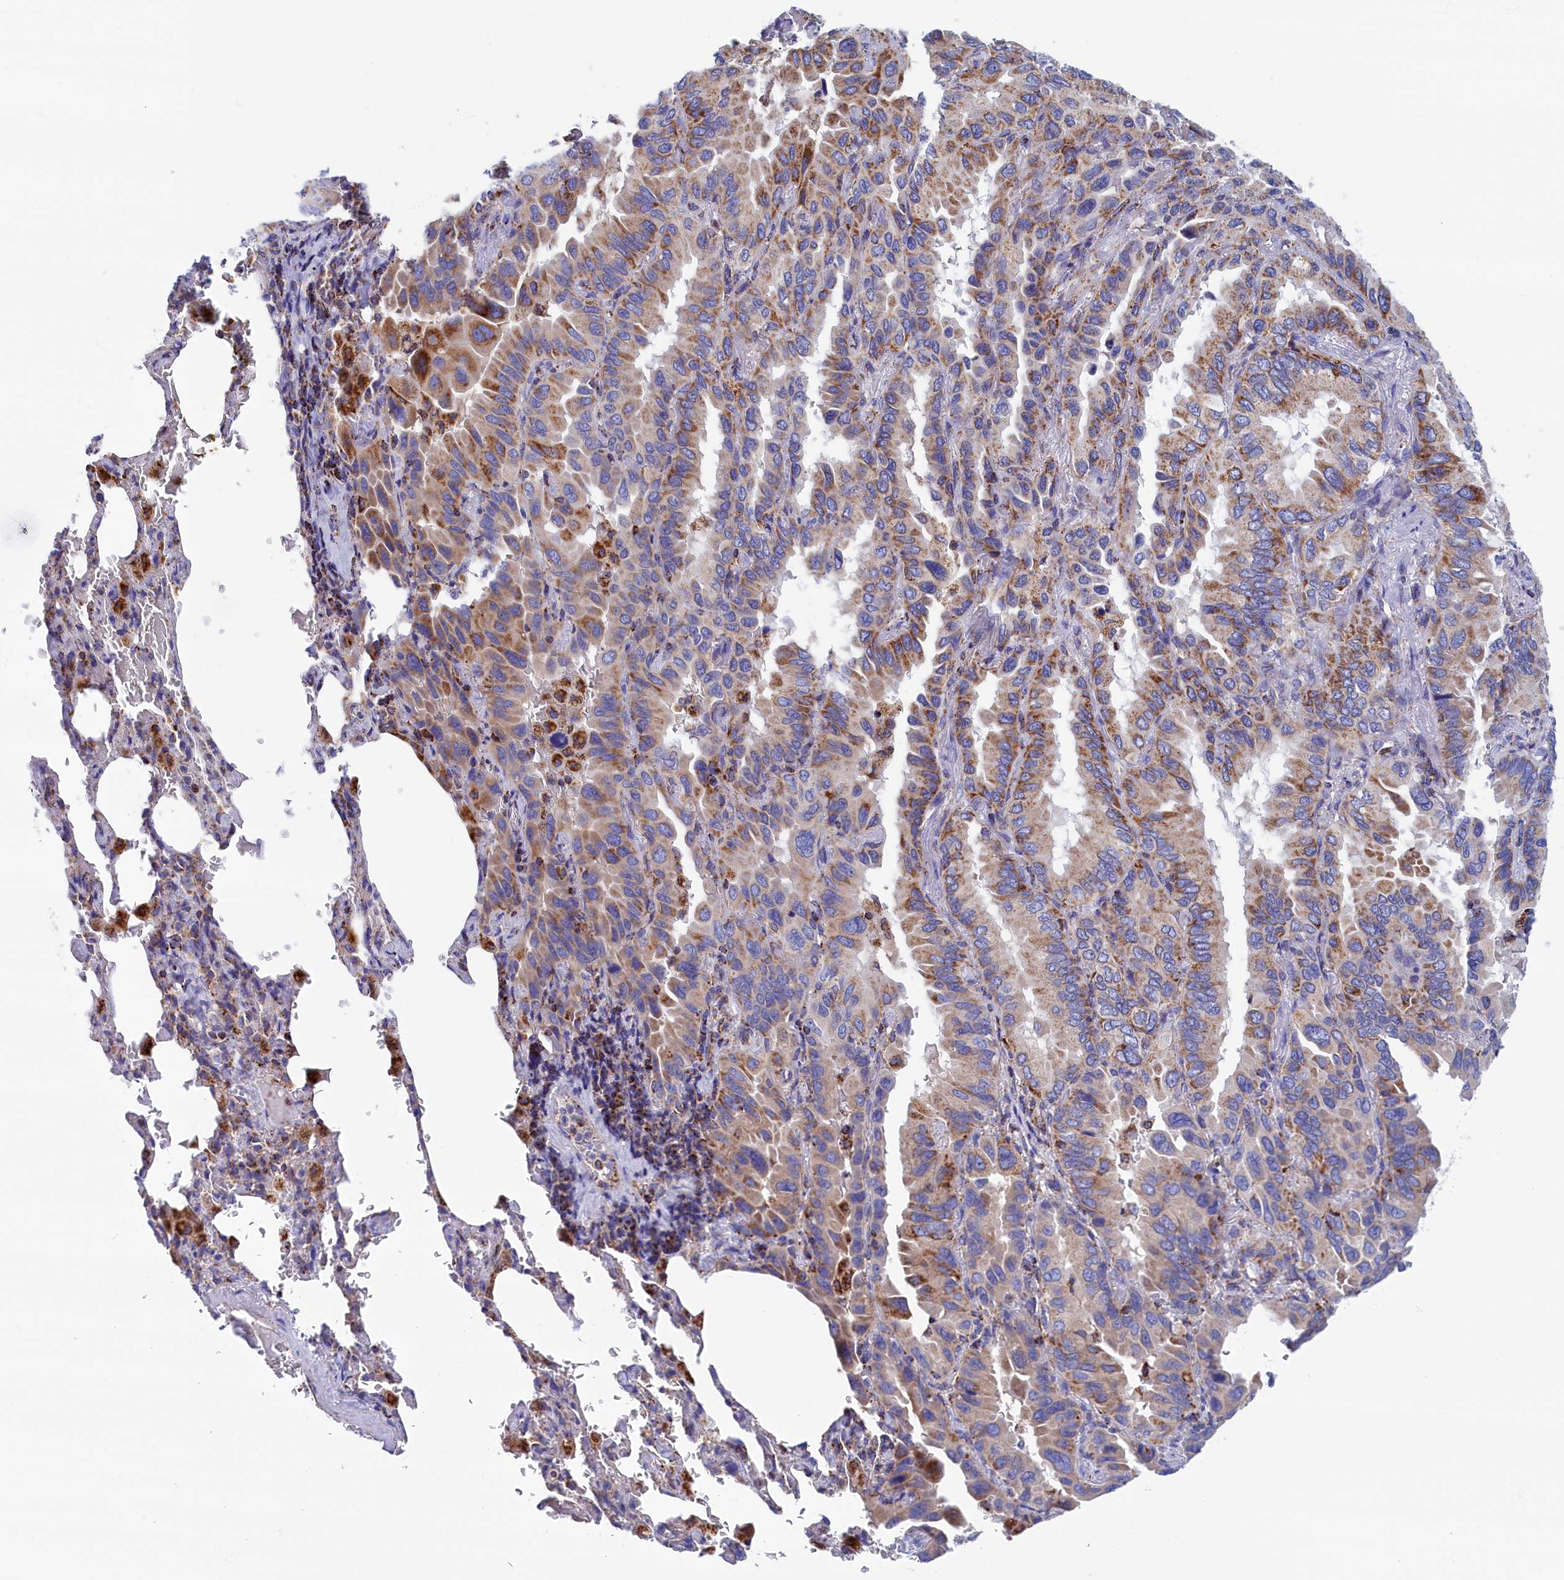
{"staining": {"intensity": "moderate", "quantity": "25%-75%", "location": "cytoplasmic/membranous"}, "tissue": "lung cancer", "cell_type": "Tumor cells", "image_type": "cancer", "snomed": [{"axis": "morphology", "description": "Adenocarcinoma, NOS"}, {"axis": "topography", "description": "Lung"}], "caption": "An image of human lung adenocarcinoma stained for a protein exhibits moderate cytoplasmic/membranous brown staining in tumor cells. (DAB (3,3'-diaminobenzidine) = brown stain, brightfield microscopy at high magnification).", "gene": "WDR83", "patient": {"sex": "male", "age": 64}}